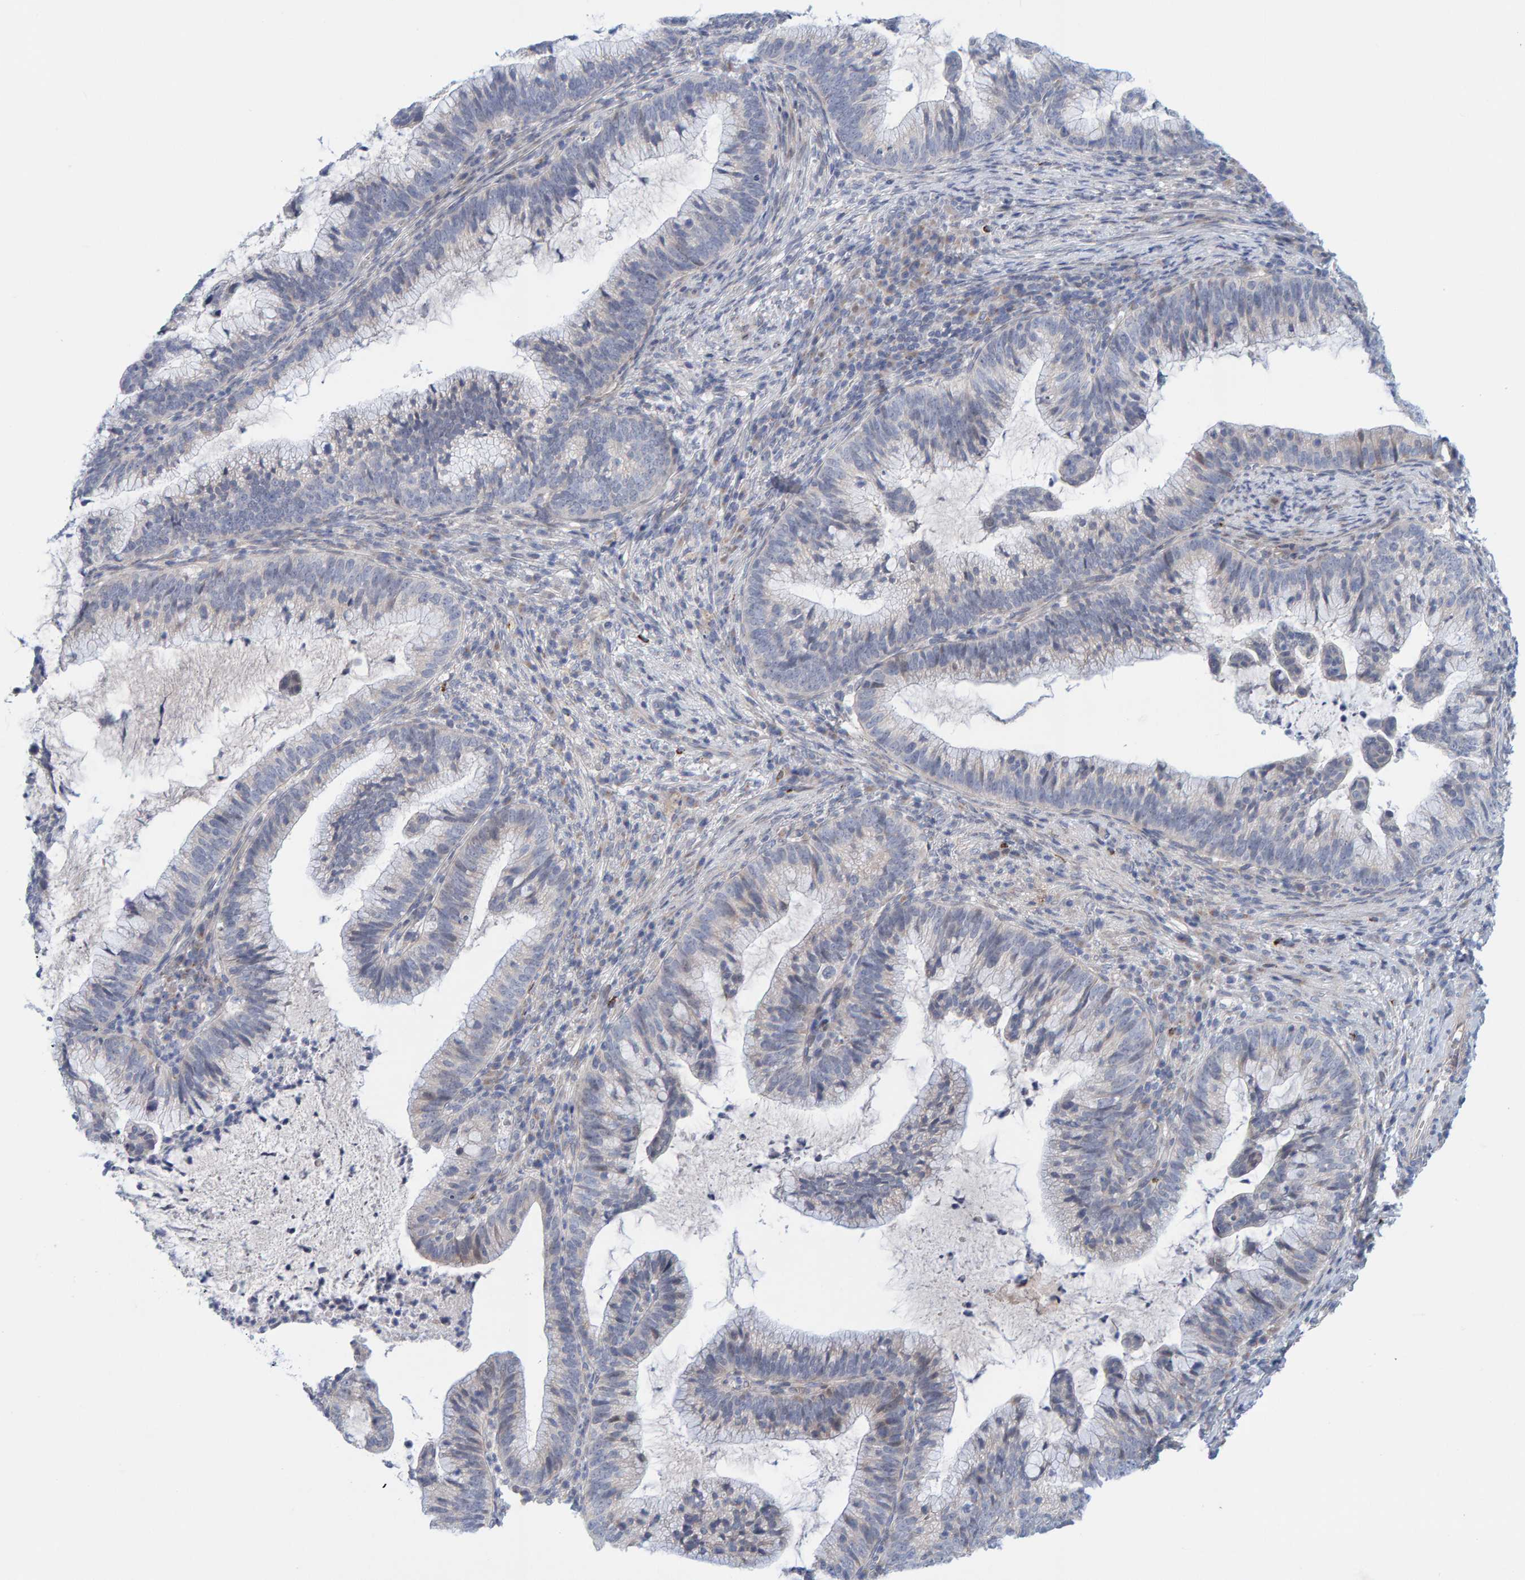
{"staining": {"intensity": "negative", "quantity": "none", "location": "none"}, "tissue": "cervical cancer", "cell_type": "Tumor cells", "image_type": "cancer", "snomed": [{"axis": "morphology", "description": "Adenocarcinoma, NOS"}, {"axis": "topography", "description": "Cervix"}], "caption": "Human adenocarcinoma (cervical) stained for a protein using immunohistochemistry (IHC) demonstrates no positivity in tumor cells.", "gene": "ZC3H3", "patient": {"sex": "female", "age": 36}}